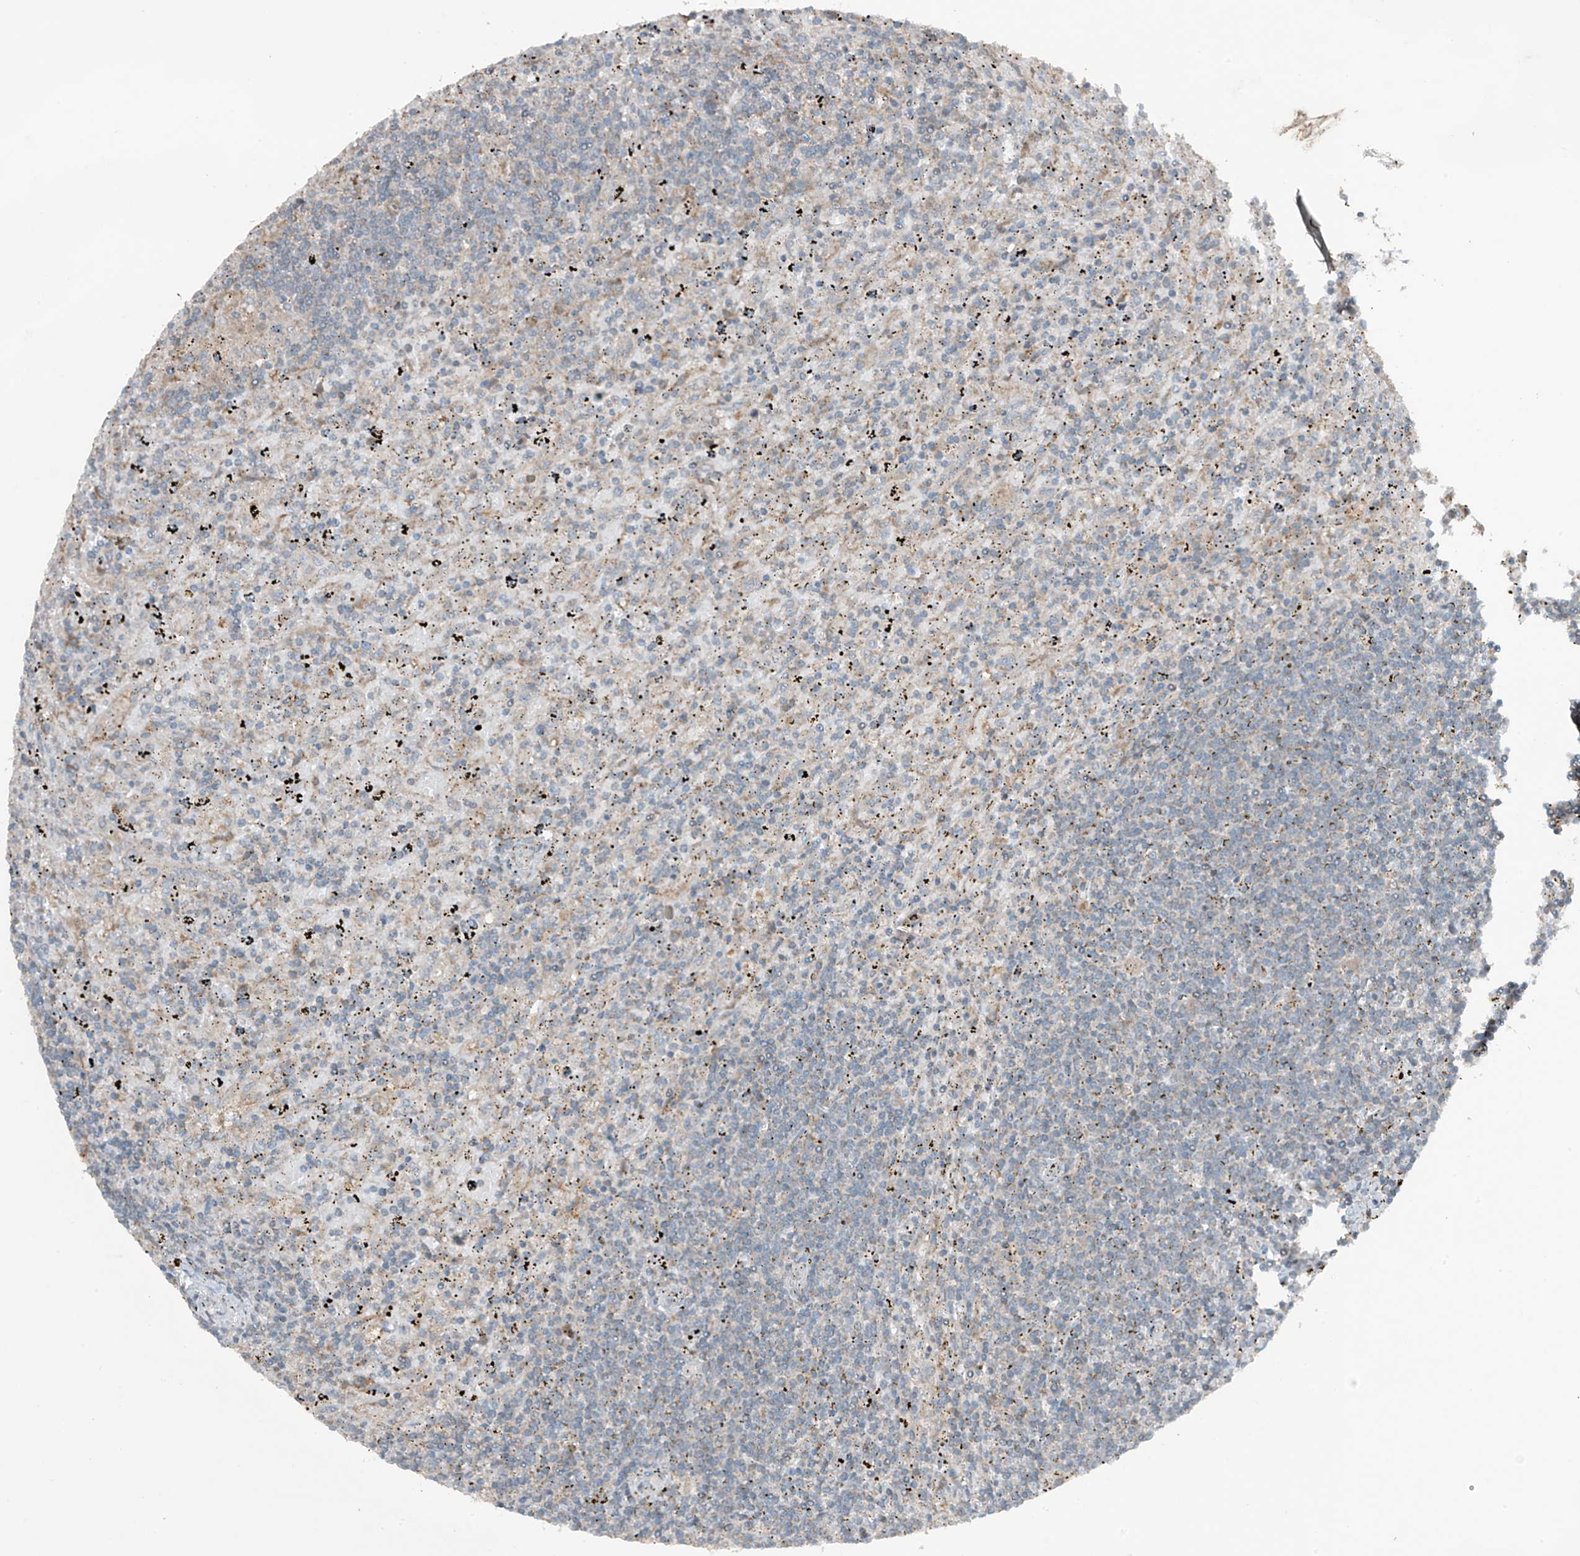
{"staining": {"intensity": "negative", "quantity": "none", "location": "none"}, "tissue": "lymphoma", "cell_type": "Tumor cells", "image_type": "cancer", "snomed": [{"axis": "morphology", "description": "Malignant lymphoma, non-Hodgkin's type, Low grade"}, {"axis": "topography", "description": "Spleen"}], "caption": "IHC of lymphoma displays no staining in tumor cells.", "gene": "TXNDC9", "patient": {"sex": "male", "age": 76}}